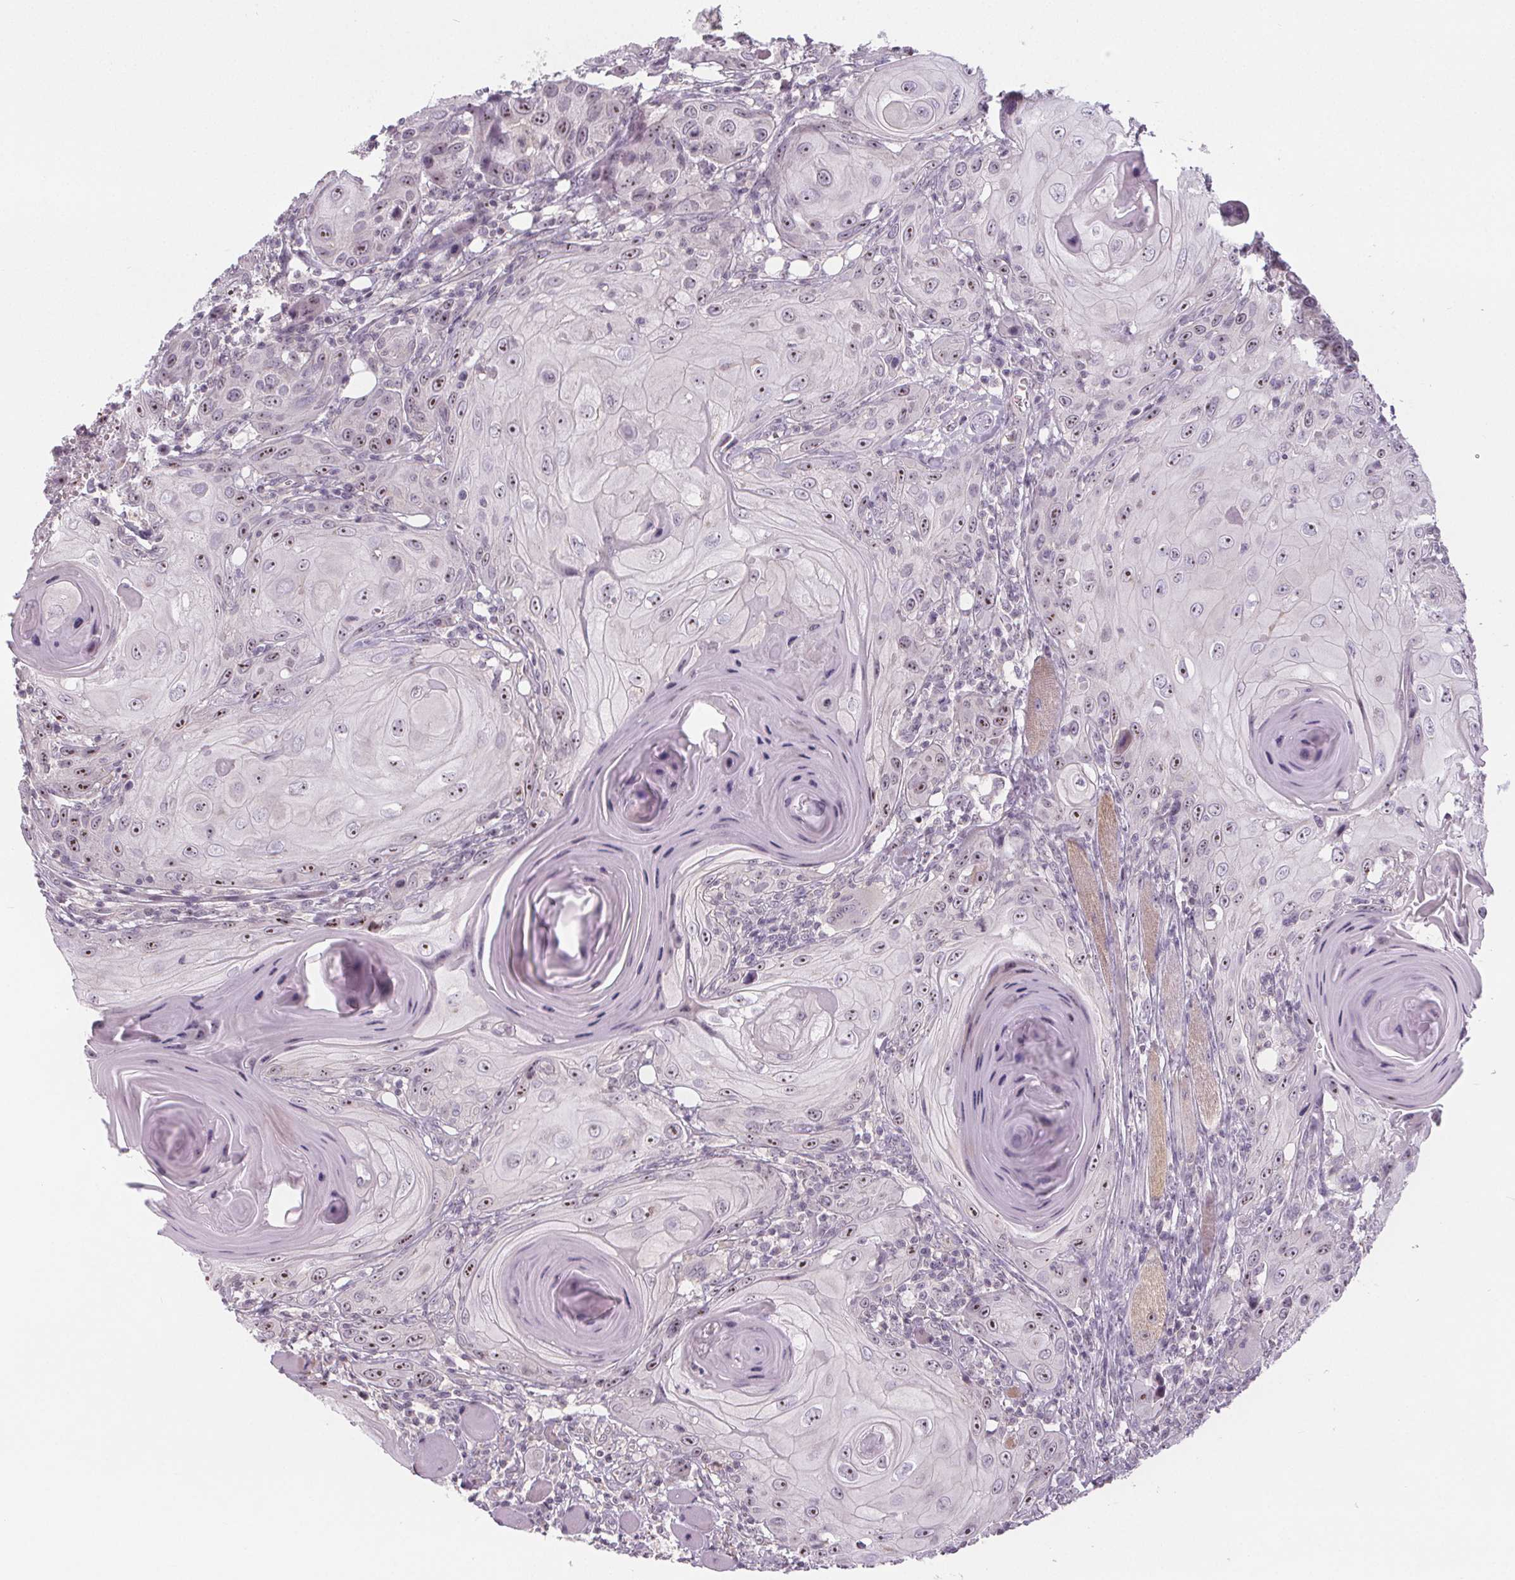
{"staining": {"intensity": "moderate", "quantity": ">75%", "location": "nuclear"}, "tissue": "head and neck cancer", "cell_type": "Tumor cells", "image_type": "cancer", "snomed": [{"axis": "morphology", "description": "Squamous cell carcinoma, NOS"}, {"axis": "topography", "description": "Head-Neck"}], "caption": "Tumor cells reveal medium levels of moderate nuclear positivity in about >75% of cells in human head and neck cancer.", "gene": "NOLC1", "patient": {"sex": "female", "age": 80}}